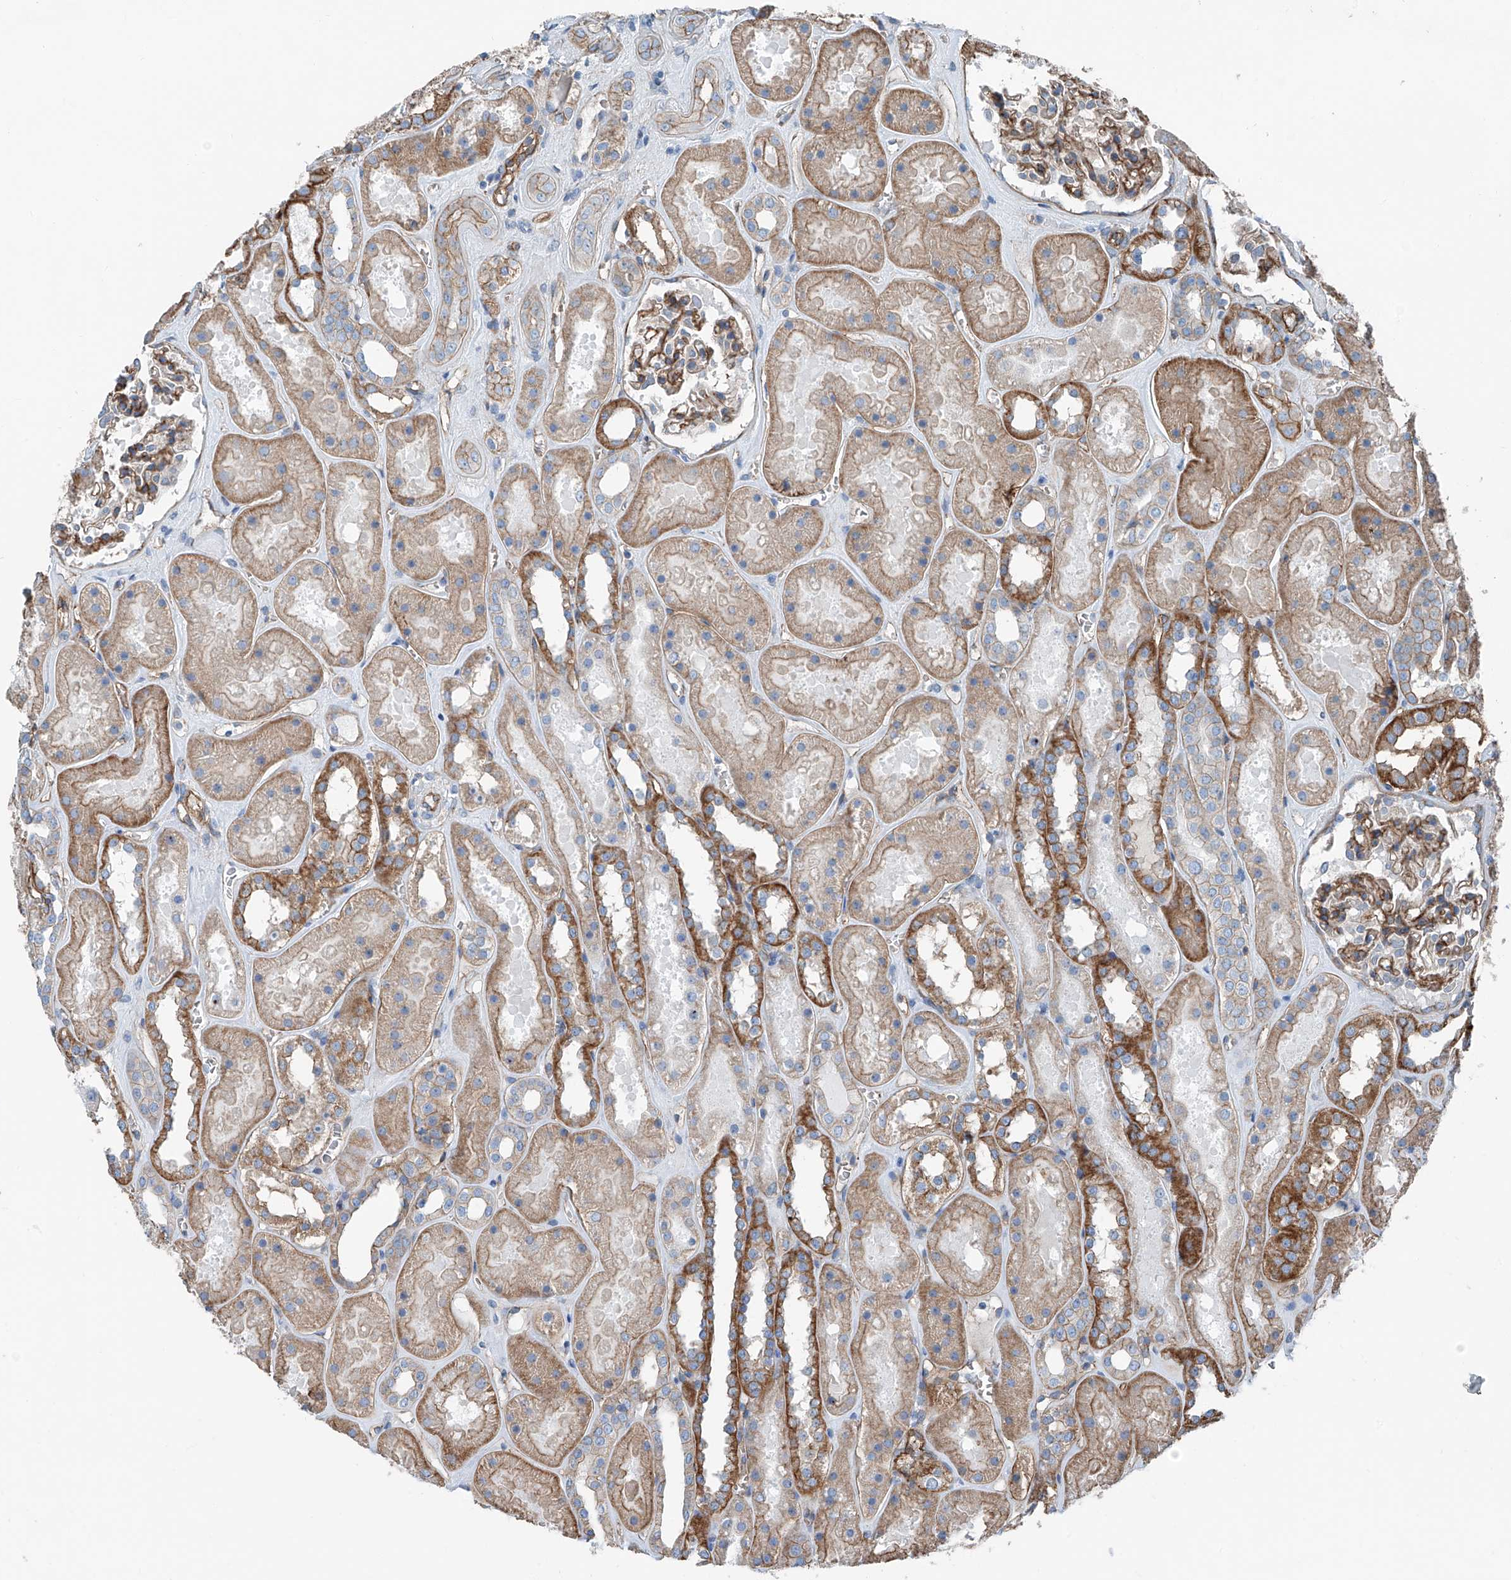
{"staining": {"intensity": "moderate", "quantity": "25%-75%", "location": "cytoplasmic/membranous"}, "tissue": "kidney", "cell_type": "Cells in glomeruli", "image_type": "normal", "snomed": [{"axis": "morphology", "description": "Normal tissue, NOS"}, {"axis": "topography", "description": "Kidney"}], "caption": "Immunohistochemical staining of benign human kidney reveals medium levels of moderate cytoplasmic/membranous expression in about 25%-75% of cells in glomeruli.", "gene": "THEMIS2", "patient": {"sex": "female", "age": 41}}